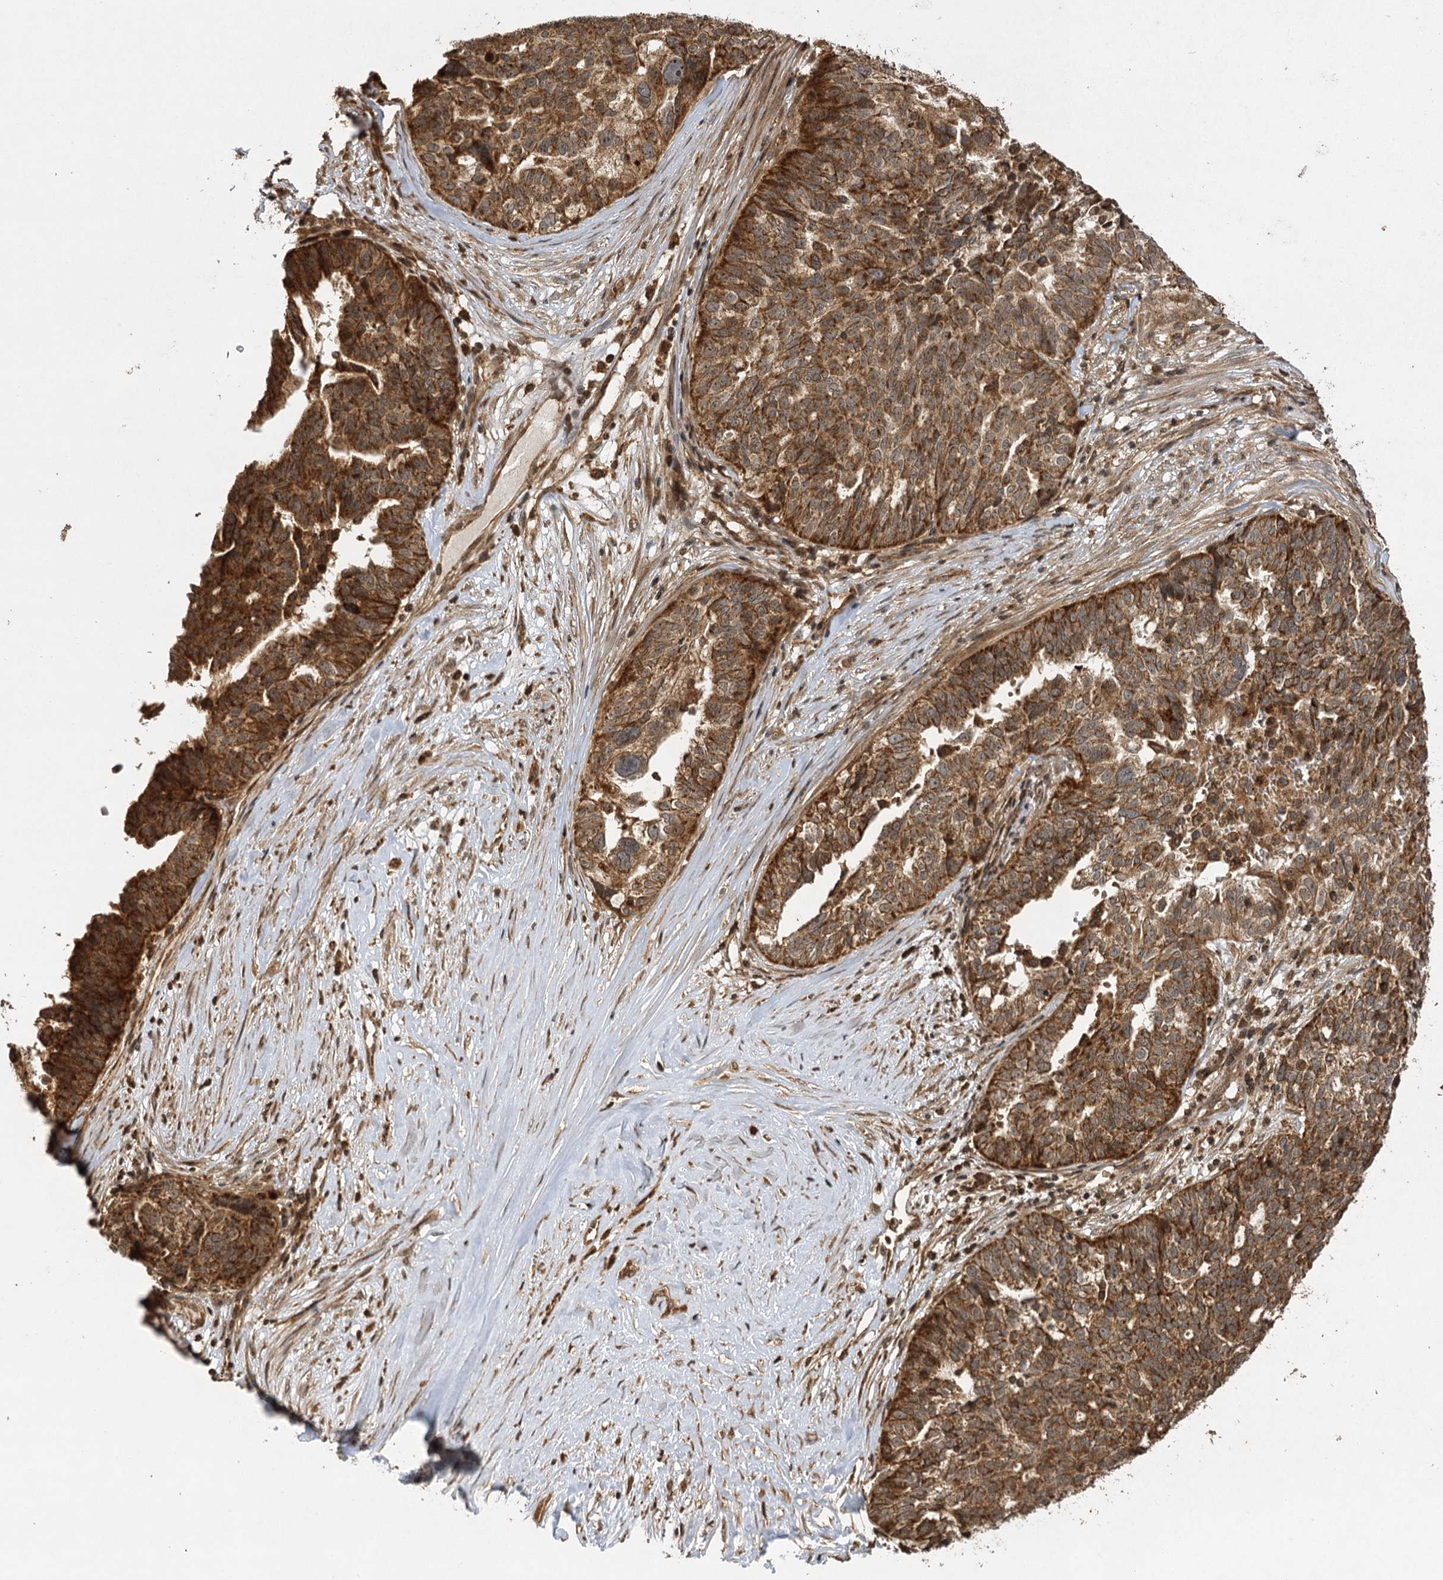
{"staining": {"intensity": "strong", "quantity": ">75%", "location": "cytoplasmic/membranous"}, "tissue": "ovarian cancer", "cell_type": "Tumor cells", "image_type": "cancer", "snomed": [{"axis": "morphology", "description": "Cystadenocarcinoma, serous, NOS"}, {"axis": "topography", "description": "Ovary"}], "caption": "Human ovarian cancer stained for a protein (brown) demonstrates strong cytoplasmic/membranous positive staining in about >75% of tumor cells.", "gene": "IL11RA", "patient": {"sex": "female", "age": 59}}